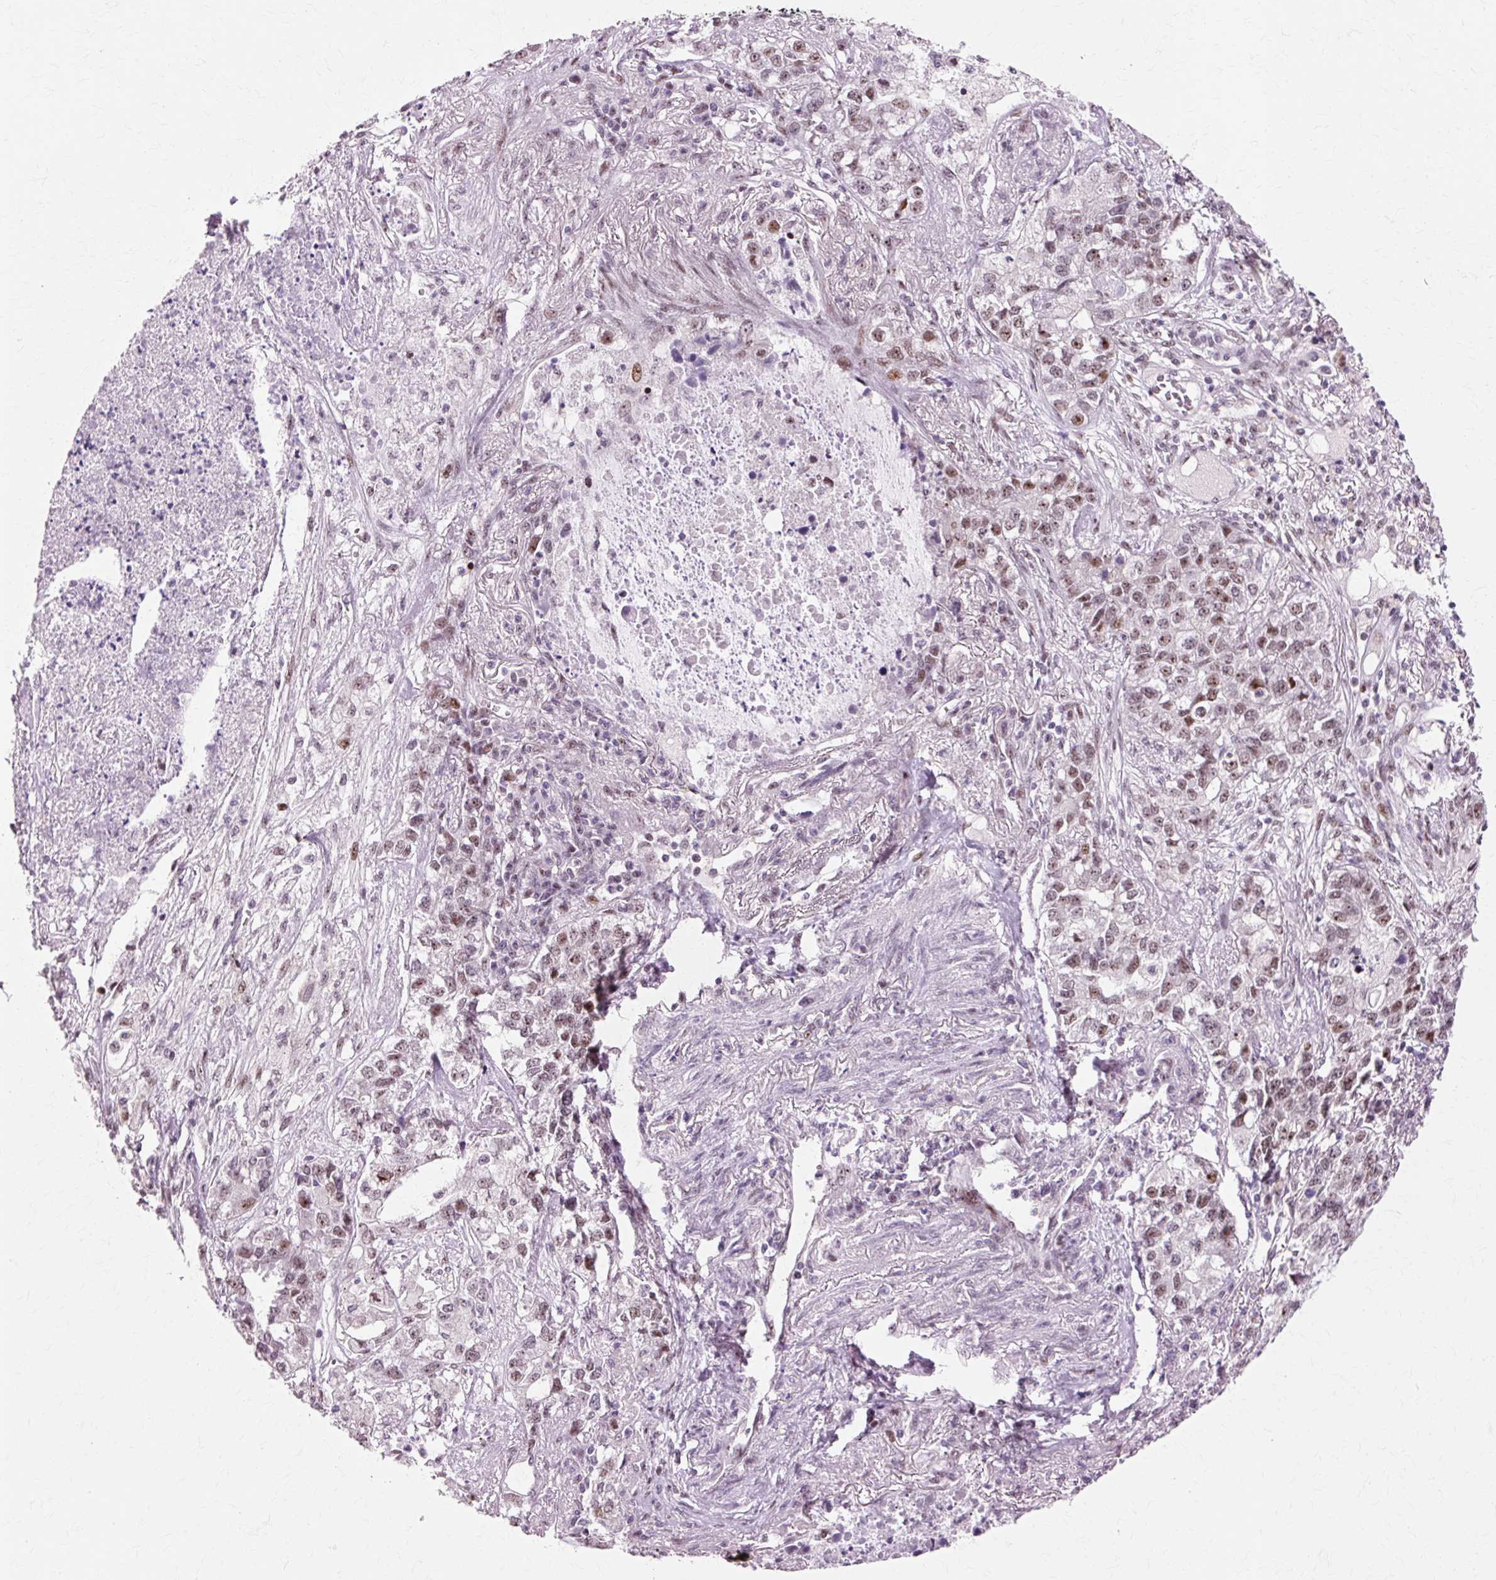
{"staining": {"intensity": "moderate", "quantity": "25%-75%", "location": "nuclear"}, "tissue": "lung cancer", "cell_type": "Tumor cells", "image_type": "cancer", "snomed": [{"axis": "morphology", "description": "Adenocarcinoma, NOS"}, {"axis": "topography", "description": "Lung"}], "caption": "Lung cancer was stained to show a protein in brown. There is medium levels of moderate nuclear expression in about 25%-75% of tumor cells.", "gene": "MACROD2", "patient": {"sex": "male", "age": 49}}